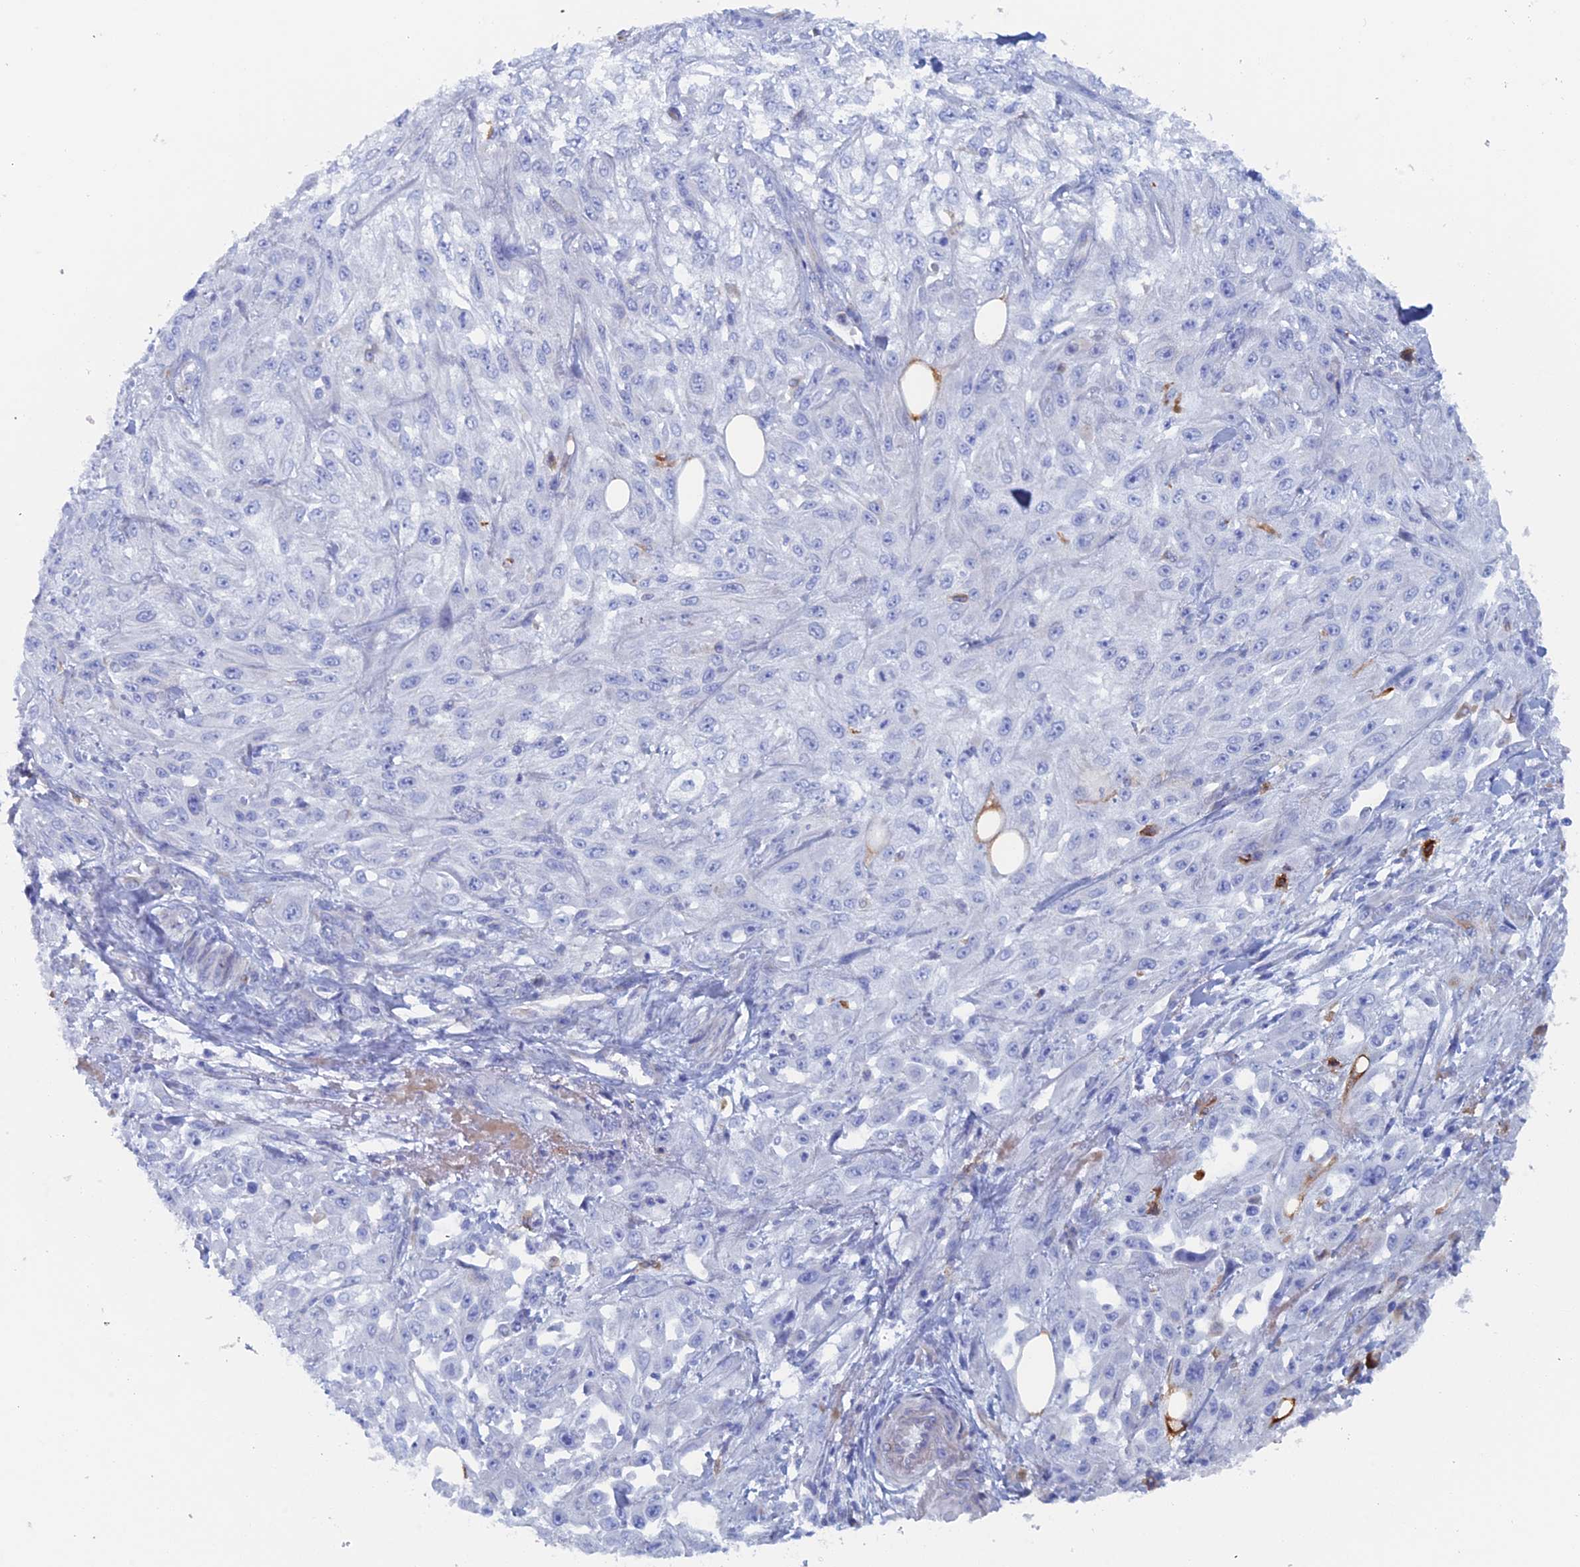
{"staining": {"intensity": "negative", "quantity": "none", "location": "none"}, "tissue": "skin cancer", "cell_type": "Tumor cells", "image_type": "cancer", "snomed": [{"axis": "morphology", "description": "Squamous cell carcinoma, NOS"}, {"axis": "morphology", "description": "Squamous cell carcinoma, metastatic, NOS"}, {"axis": "topography", "description": "Skin"}, {"axis": "topography", "description": "Lymph node"}], "caption": "Immunohistochemistry of squamous cell carcinoma (skin) shows no positivity in tumor cells.", "gene": "COG7", "patient": {"sex": "male", "age": 75}}